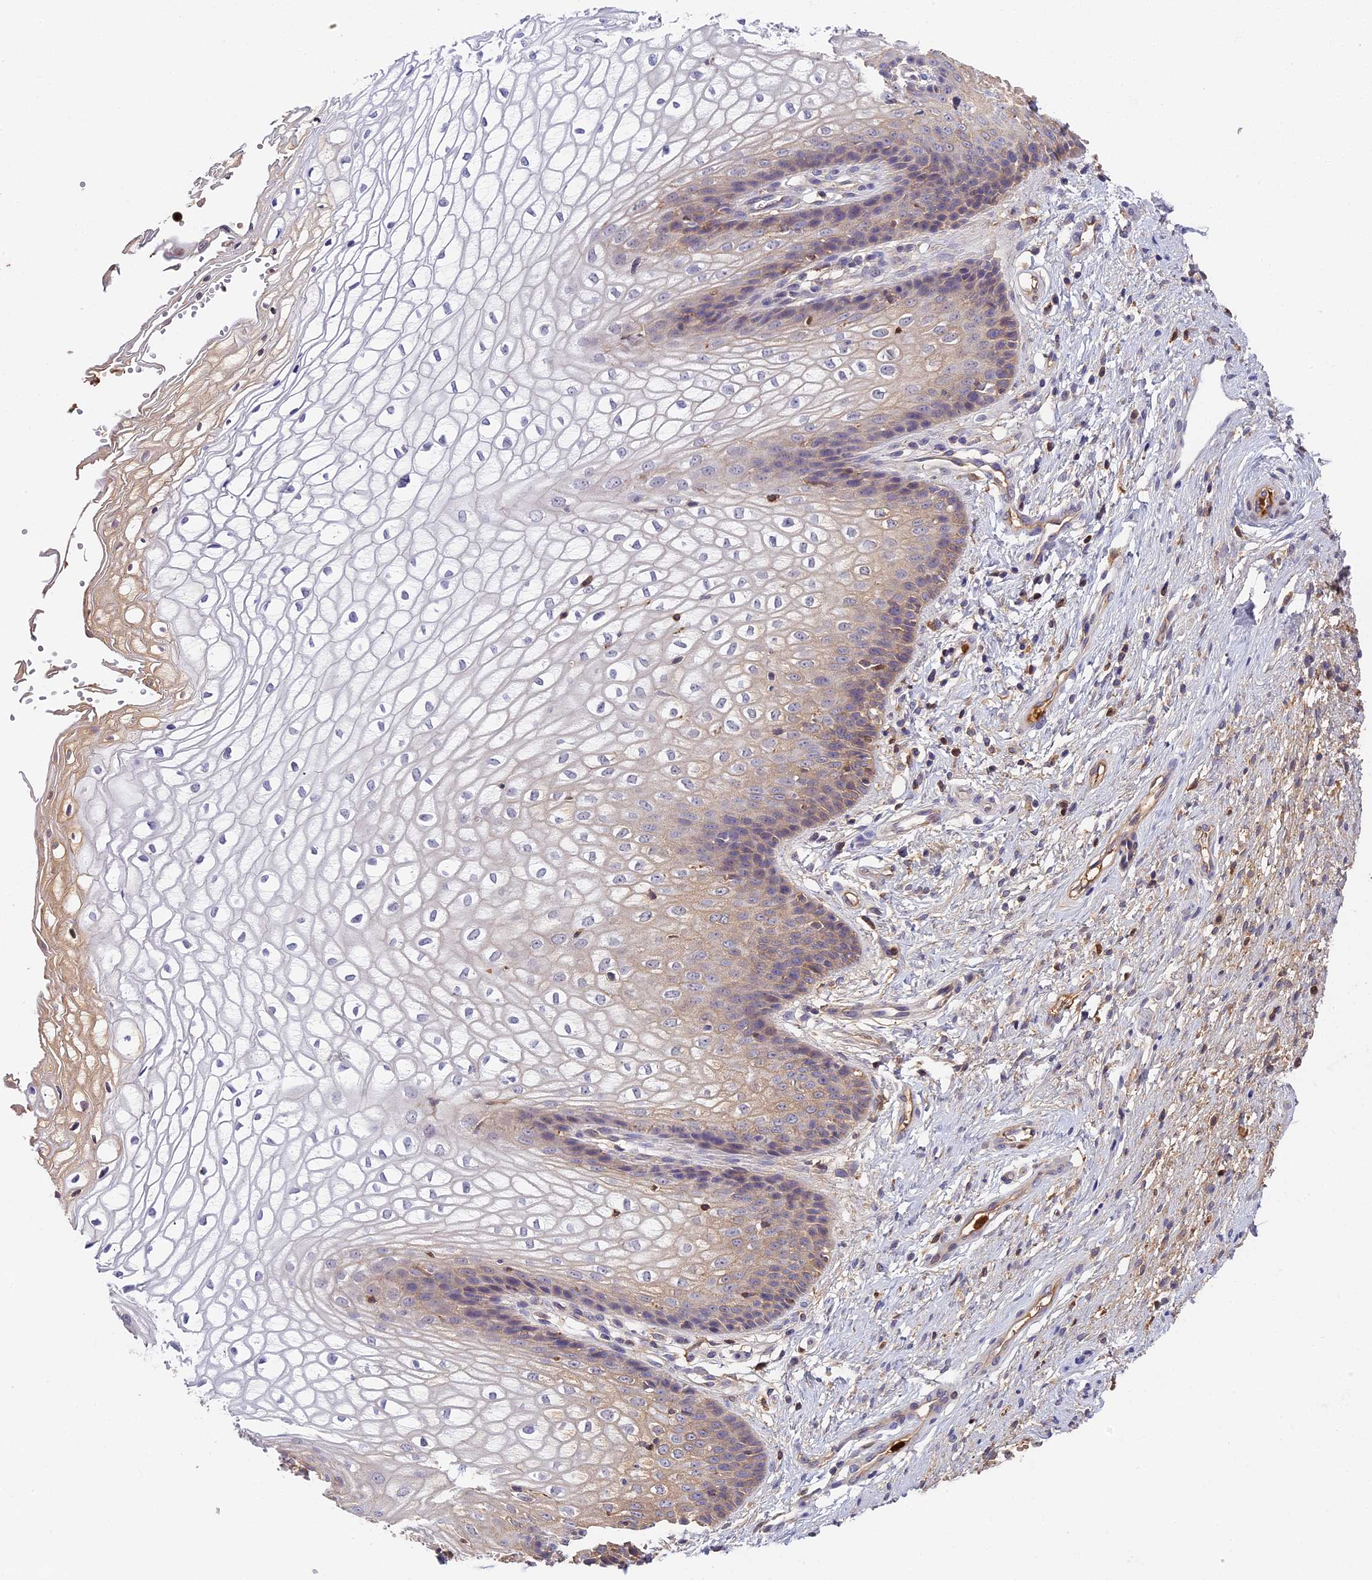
{"staining": {"intensity": "weak", "quantity": "25%-75%", "location": "cytoplasmic/membranous"}, "tissue": "vagina", "cell_type": "Squamous epithelial cells", "image_type": "normal", "snomed": [{"axis": "morphology", "description": "Normal tissue, NOS"}, {"axis": "topography", "description": "Vagina"}], "caption": "The image demonstrates immunohistochemical staining of benign vagina. There is weak cytoplasmic/membranous expression is present in approximately 25%-75% of squamous epithelial cells. (Stains: DAB (3,3'-diaminobenzidine) in brown, nuclei in blue, Microscopy: brightfield microscopy at high magnification).", "gene": "ADGRD1", "patient": {"sex": "female", "age": 34}}